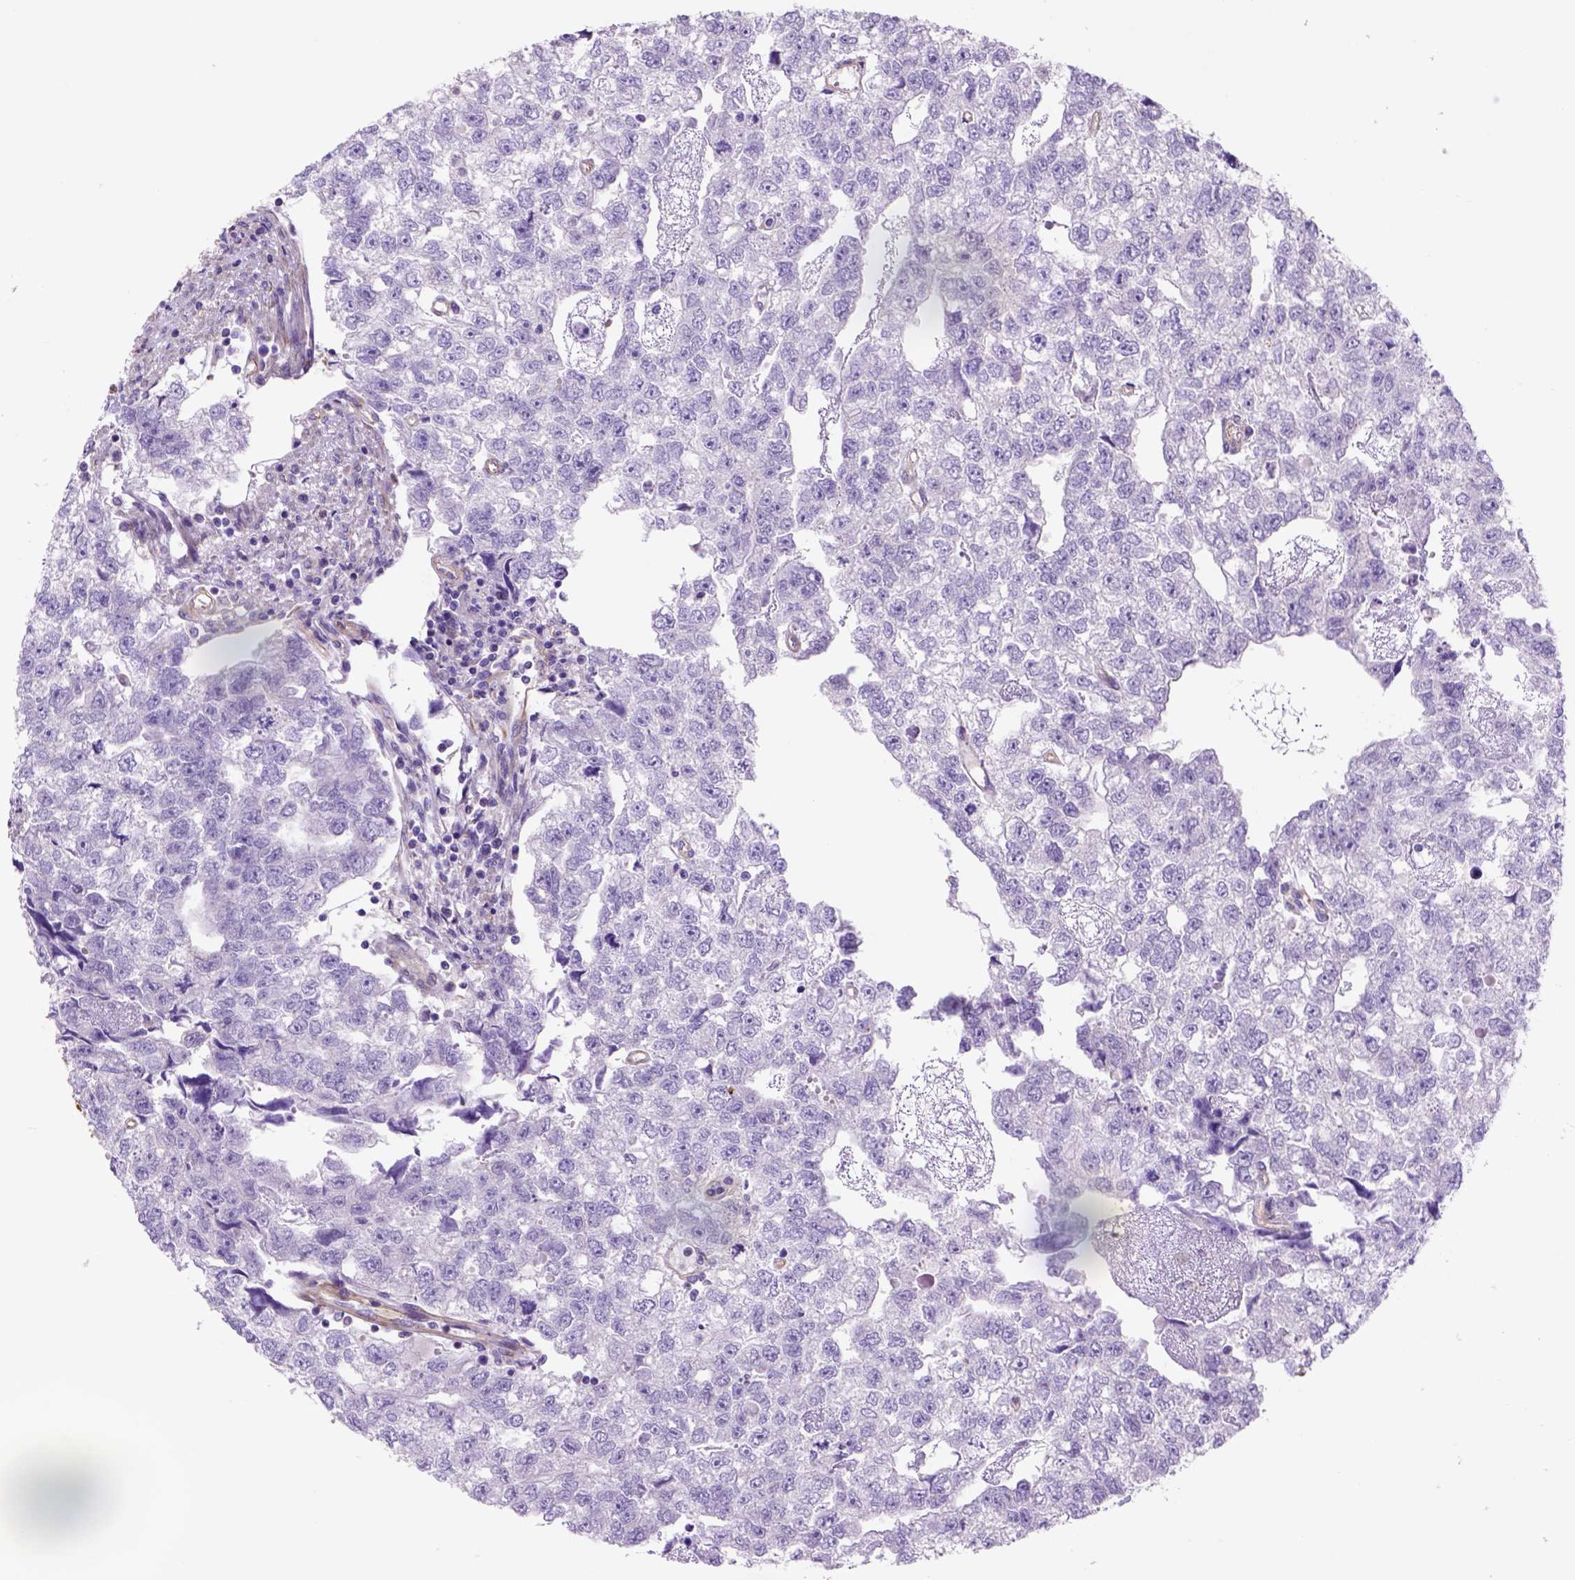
{"staining": {"intensity": "negative", "quantity": "none", "location": "none"}, "tissue": "testis cancer", "cell_type": "Tumor cells", "image_type": "cancer", "snomed": [{"axis": "morphology", "description": "Carcinoma, Embryonal, NOS"}, {"axis": "morphology", "description": "Teratoma, malignant, NOS"}, {"axis": "topography", "description": "Testis"}], "caption": "Immunohistochemical staining of testis cancer (embryonal carcinoma) displays no significant staining in tumor cells.", "gene": "ZZZ3", "patient": {"sex": "male", "age": 44}}